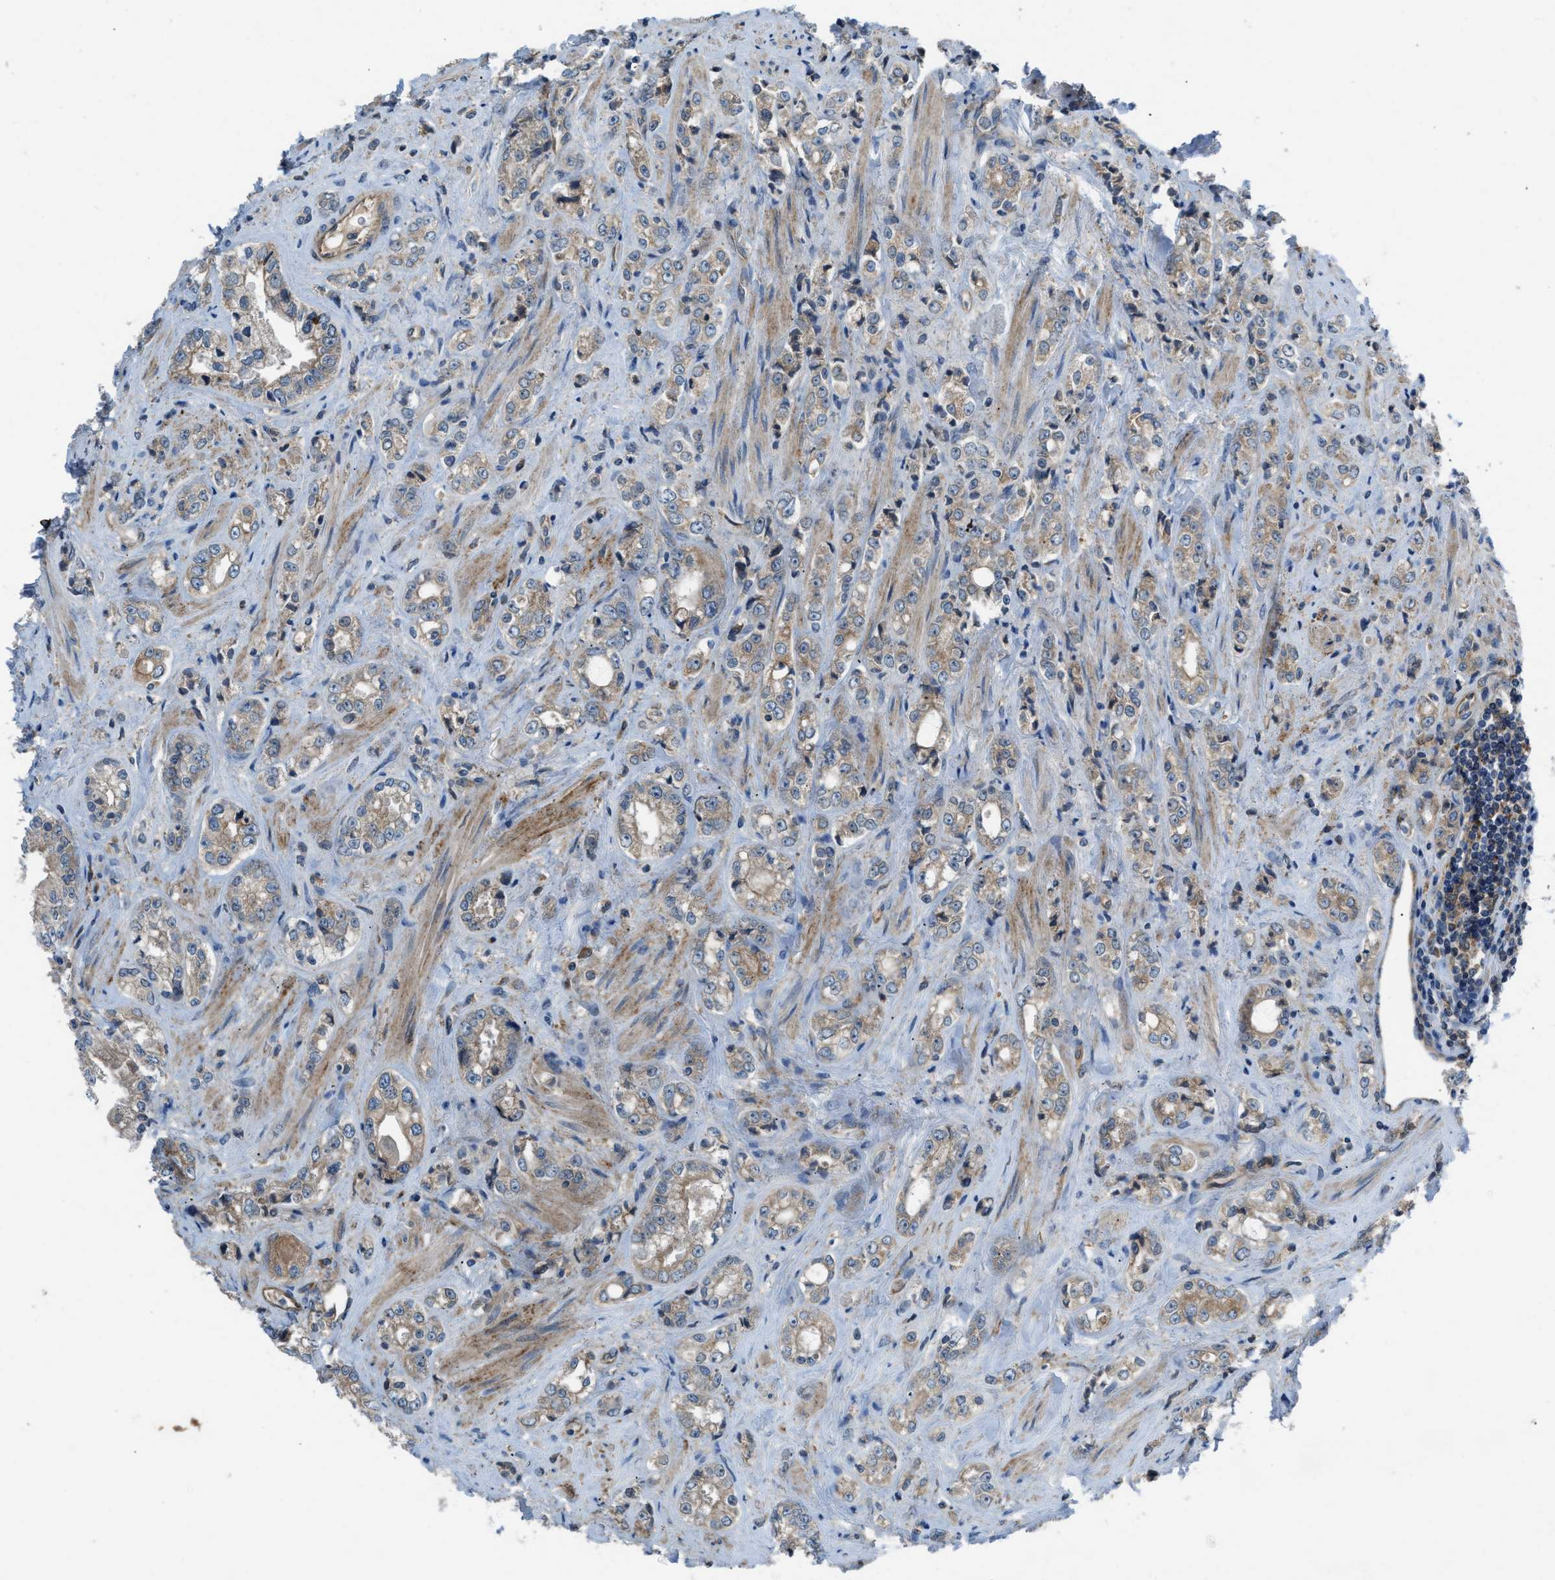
{"staining": {"intensity": "weak", "quantity": ">75%", "location": "cytoplasmic/membranous"}, "tissue": "prostate cancer", "cell_type": "Tumor cells", "image_type": "cancer", "snomed": [{"axis": "morphology", "description": "Adenocarcinoma, High grade"}, {"axis": "topography", "description": "Prostate"}], "caption": "Immunohistochemical staining of human high-grade adenocarcinoma (prostate) displays low levels of weak cytoplasmic/membranous protein positivity in about >75% of tumor cells. The staining was performed using DAB, with brown indicating positive protein expression. Nuclei are stained blue with hematoxylin.", "gene": "BAZ2B", "patient": {"sex": "male", "age": 61}}